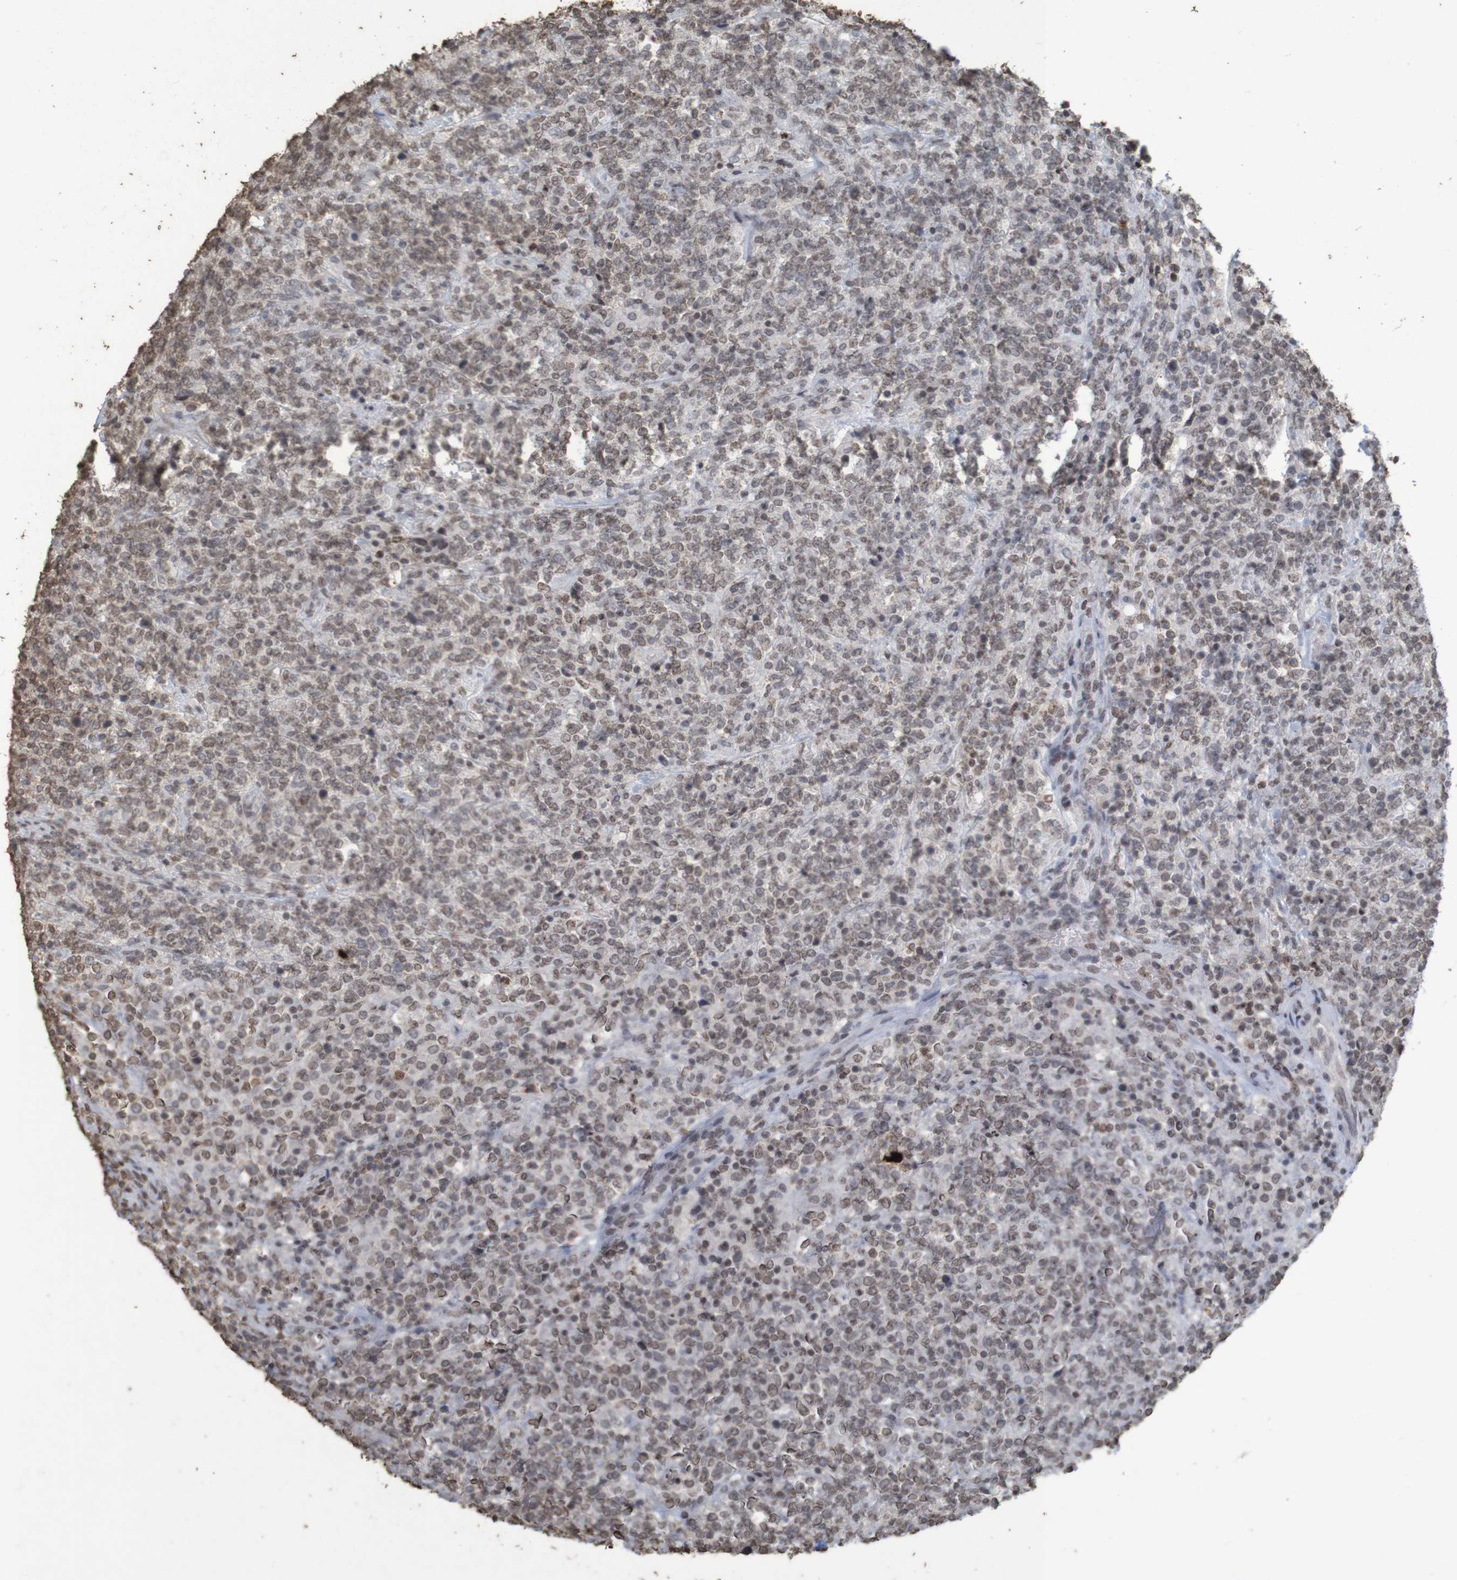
{"staining": {"intensity": "weak", "quantity": ">75%", "location": "nuclear"}, "tissue": "lymphoma", "cell_type": "Tumor cells", "image_type": "cancer", "snomed": [{"axis": "morphology", "description": "Malignant lymphoma, non-Hodgkin's type, High grade"}, {"axis": "topography", "description": "Soft tissue"}], "caption": "Protein positivity by IHC demonstrates weak nuclear expression in about >75% of tumor cells in lymphoma. The staining is performed using DAB (3,3'-diaminobenzidine) brown chromogen to label protein expression. The nuclei are counter-stained blue using hematoxylin.", "gene": "GFI1", "patient": {"sex": "male", "age": 18}}